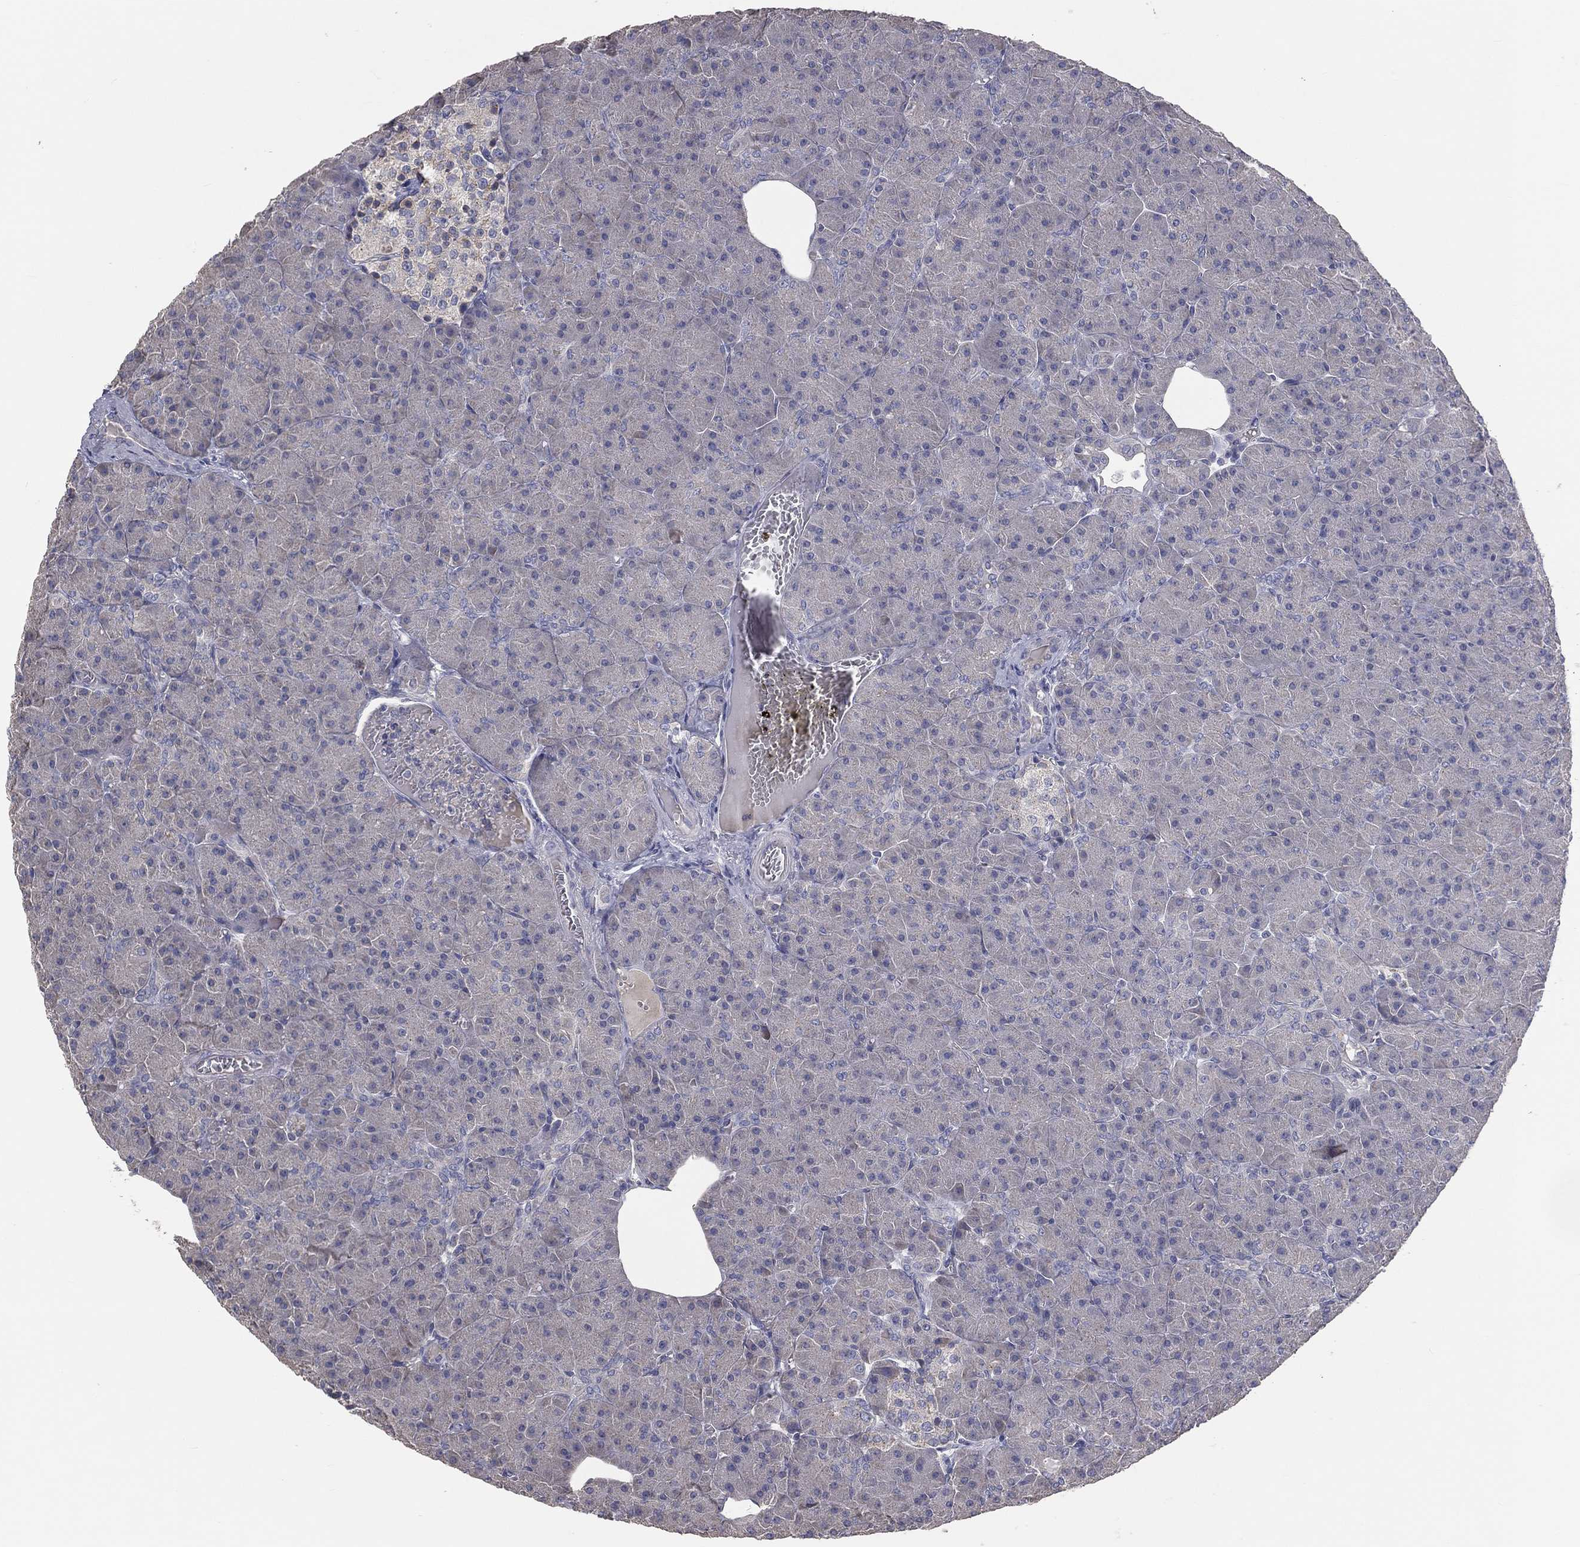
{"staining": {"intensity": "weak", "quantity": "<25%", "location": "cytoplasmic/membranous"}, "tissue": "pancreas", "cell_type": "Exocrine glandular cells", "image_type": "normal", "snomed": [{"axis": "morphology", "description": "Normal tissue, NOS"}, {"axis": "topography", "description": "Pancreas"}], "caption": "Protein analysis of unremarkable pancreas demonstrates no significant staining in exocrine glandular cells.", "gene": "CROCC", "patient": {"sex": "male", "age": 61}}